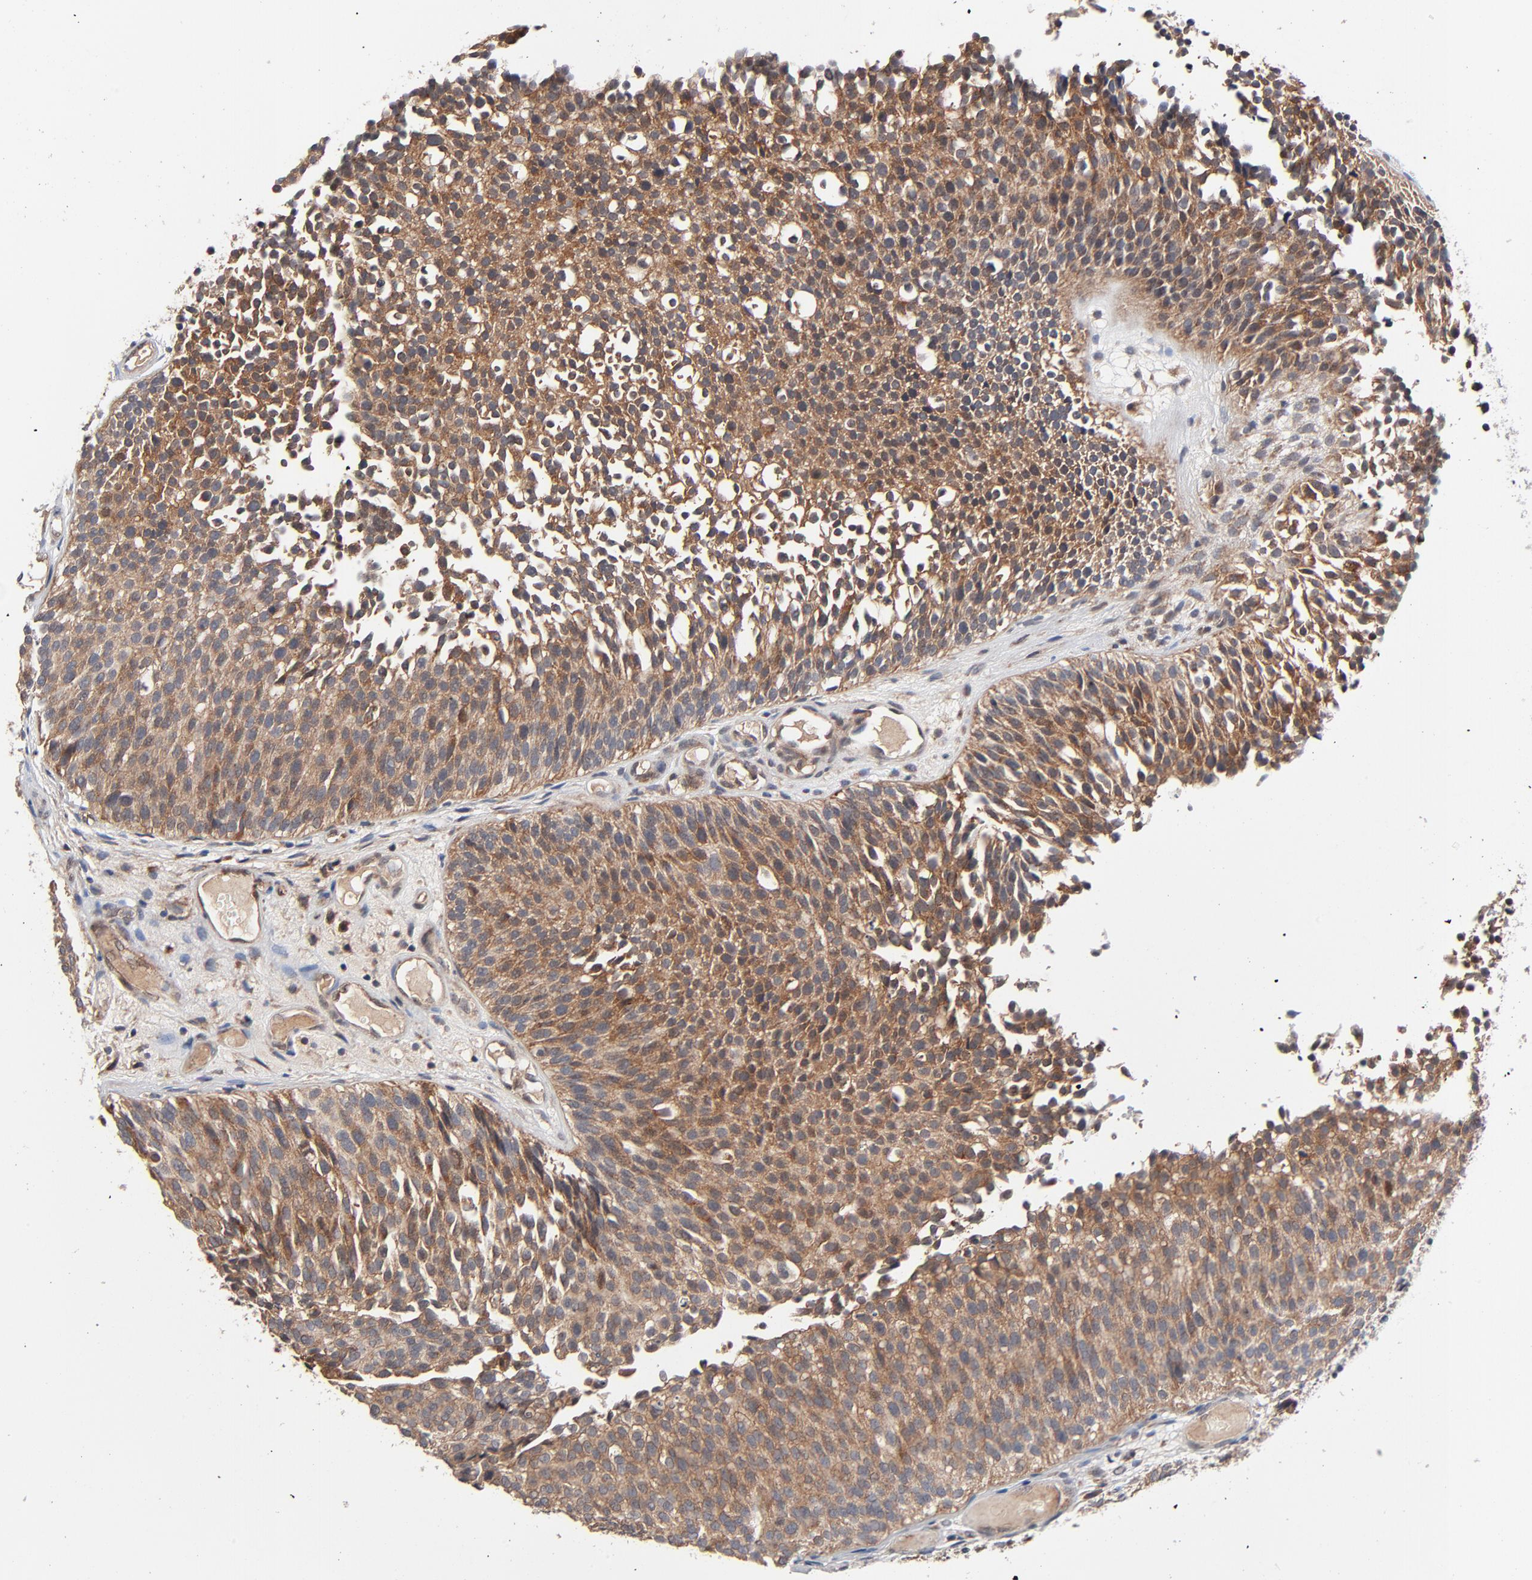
{"staining": {"intensity": "moderate", "quantity": ">75%", "location": "cytoplasmic/membranous"}, "tissue": "urothelial cancer", "cell_type": "Tumor cells", "image_type": "cancer", "snomed": [{"axis": "morphology", "description": "Urothelial carcinoma, Low grade"}, {"axis": "topography", "description": "Urinary bladder"}], "caption": "Immunohistochemistry of urothelial carcinoma (low-grade) reveals medium levels of moderate cytoplasmic/membranous expression in approximately >75% of tumor cells. The protein is shown in brown color, while the nuclei are stained blue.", "gene": "ABLIM3", "patient": {"sex": "male", "age": 85}}